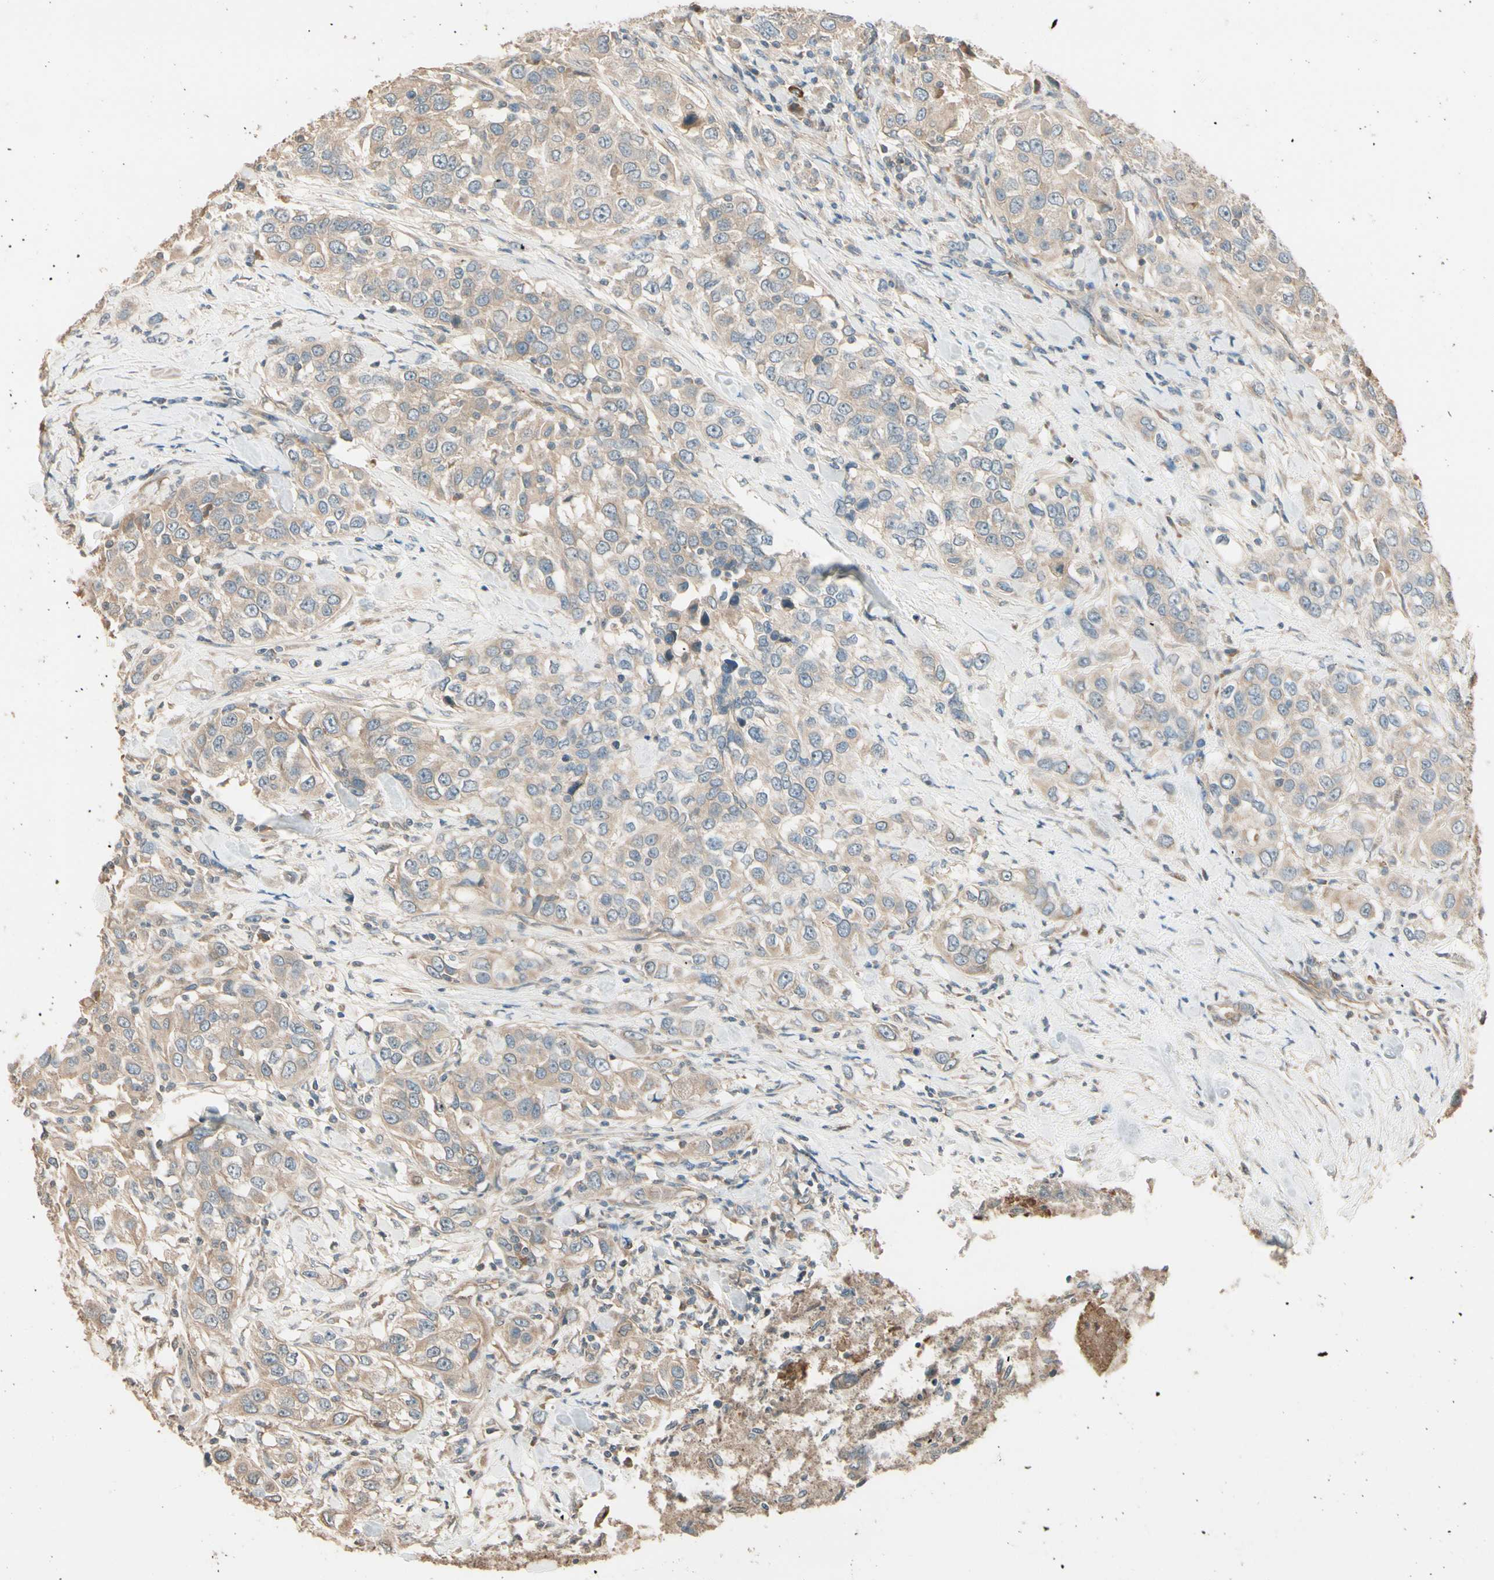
{"staining": {"intensity": "weak", "quantity": ">75%", "location": "cytoplasmic/membranous"}, "tissue": "urothelial cancer", "cell_type": "Tumor cells", "image_type": "cancer", "snomed": [{"axis": "morphology", "description": "Urothelial carcinoma, High grade"}, {"axis": "topography", "description": "Urinary bladder"}], "caption": "A brown stain labels weak cytoplasmic/membranous staining of a protein in urothelial carcinoma (high-grade) tumor cells.", "gene": "TNFRSF21", "patient": {"sex": "female", "age": 80}}